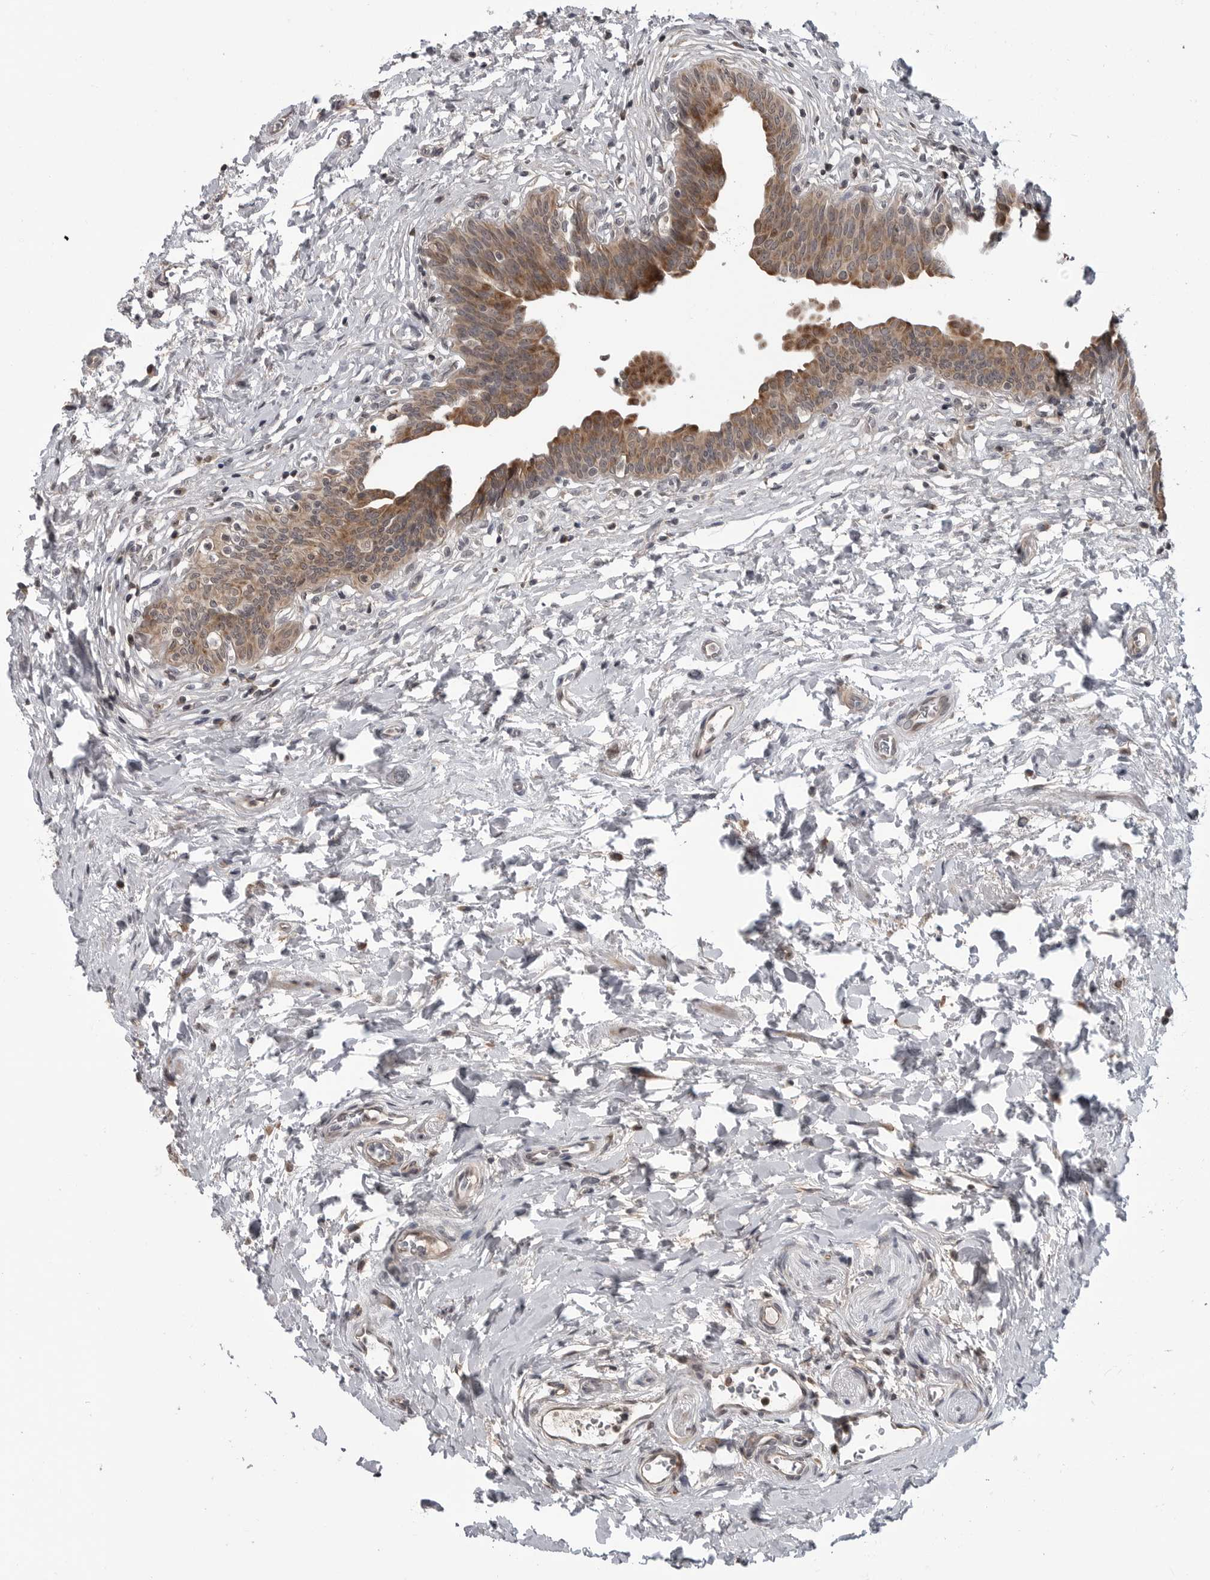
{"staining": {"intensity": "moderate", "quantity": ">75%", "location": "cytoplasmic/membranous"}, "tissue": "urinary bladder", "cell_type": "Urothelial cells", "image_type": "normal", "snomed": [{"axis": "morphology", "description": "Normal tissue, NOS"}, {"axis": "topography", "description": "Urinary bladder"}], "caption": "Immunohistochemical staining of normal urinary bladder demonstrates medium levels of moderate cytoplasmic/membranous expression in approximately >75% of urothelial cells. The protein is shown in brown color, while the nuclei are stained blue.", "gene": "FAAP100", "patient": {"sex": "male", "age": 83}}